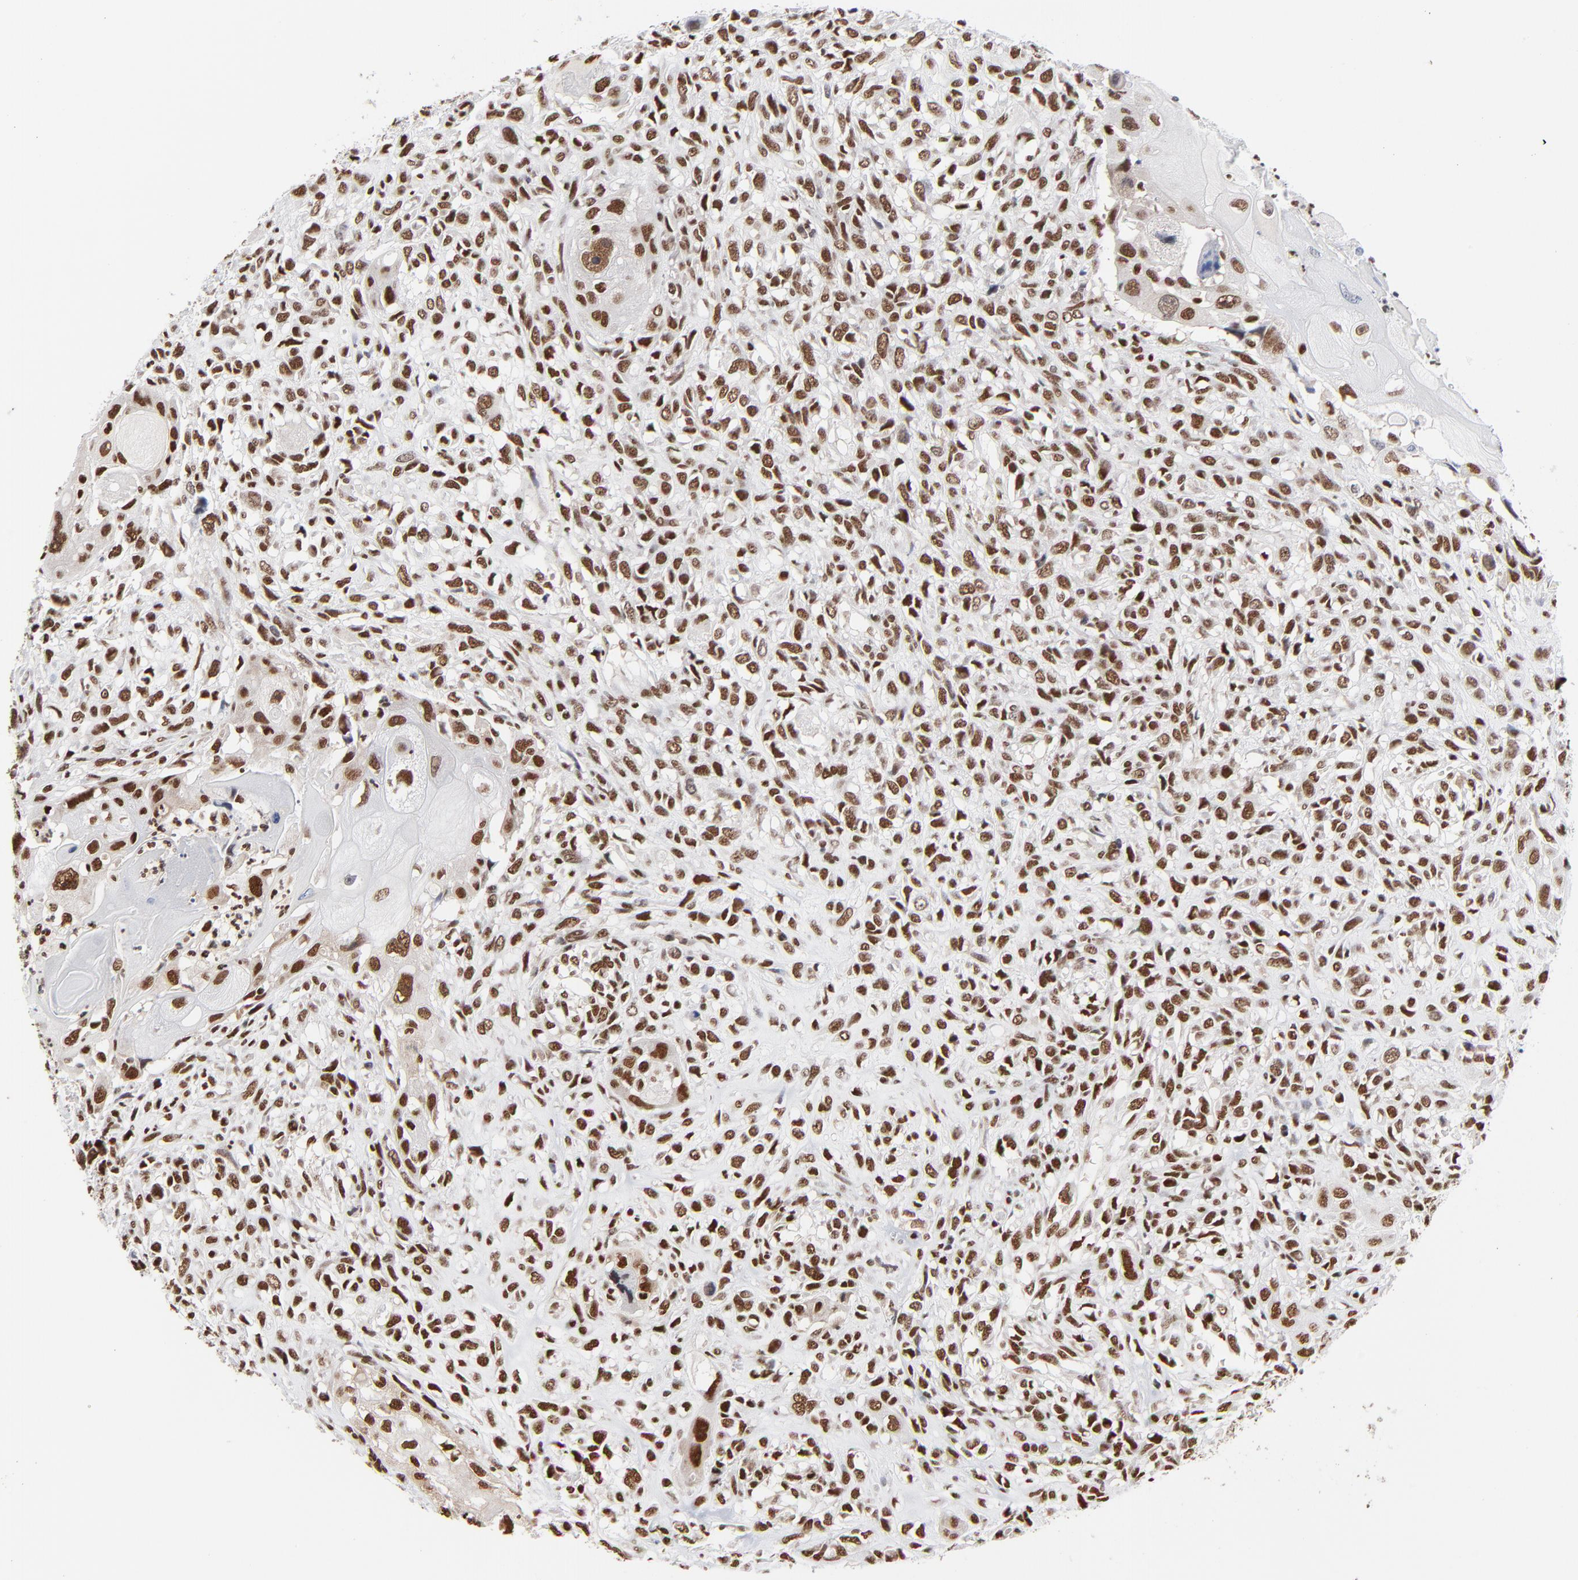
{"staining": {"intensity": "strong", "quantity": ">75%", "location": "nuclear"}, "tissue": "head and neck cancer", "cell_type": "Tumor cells", "image_type": "cancer", "snomed": [{"axis": "morphology", "description": "Neoplasm, malignant, NOS"}, {"axis": "topography", "description": "Salivary gland"}, {"axis": "topography", "description": "Head-Neck"}], "caption": "Immunohistochemical staining of human neoplasm (malignant) (head and neck) reveals high levels of strong nuclear protein expression in about >75% of tumor cells. The staining was performed using DAB (3,3'-diaminobenzidine), with brown indicating positive protein expression. Nuclei are stained blue with hematoxylin.", "gene": "CREB1", "patient": {"sex": "male", "age": 43}}